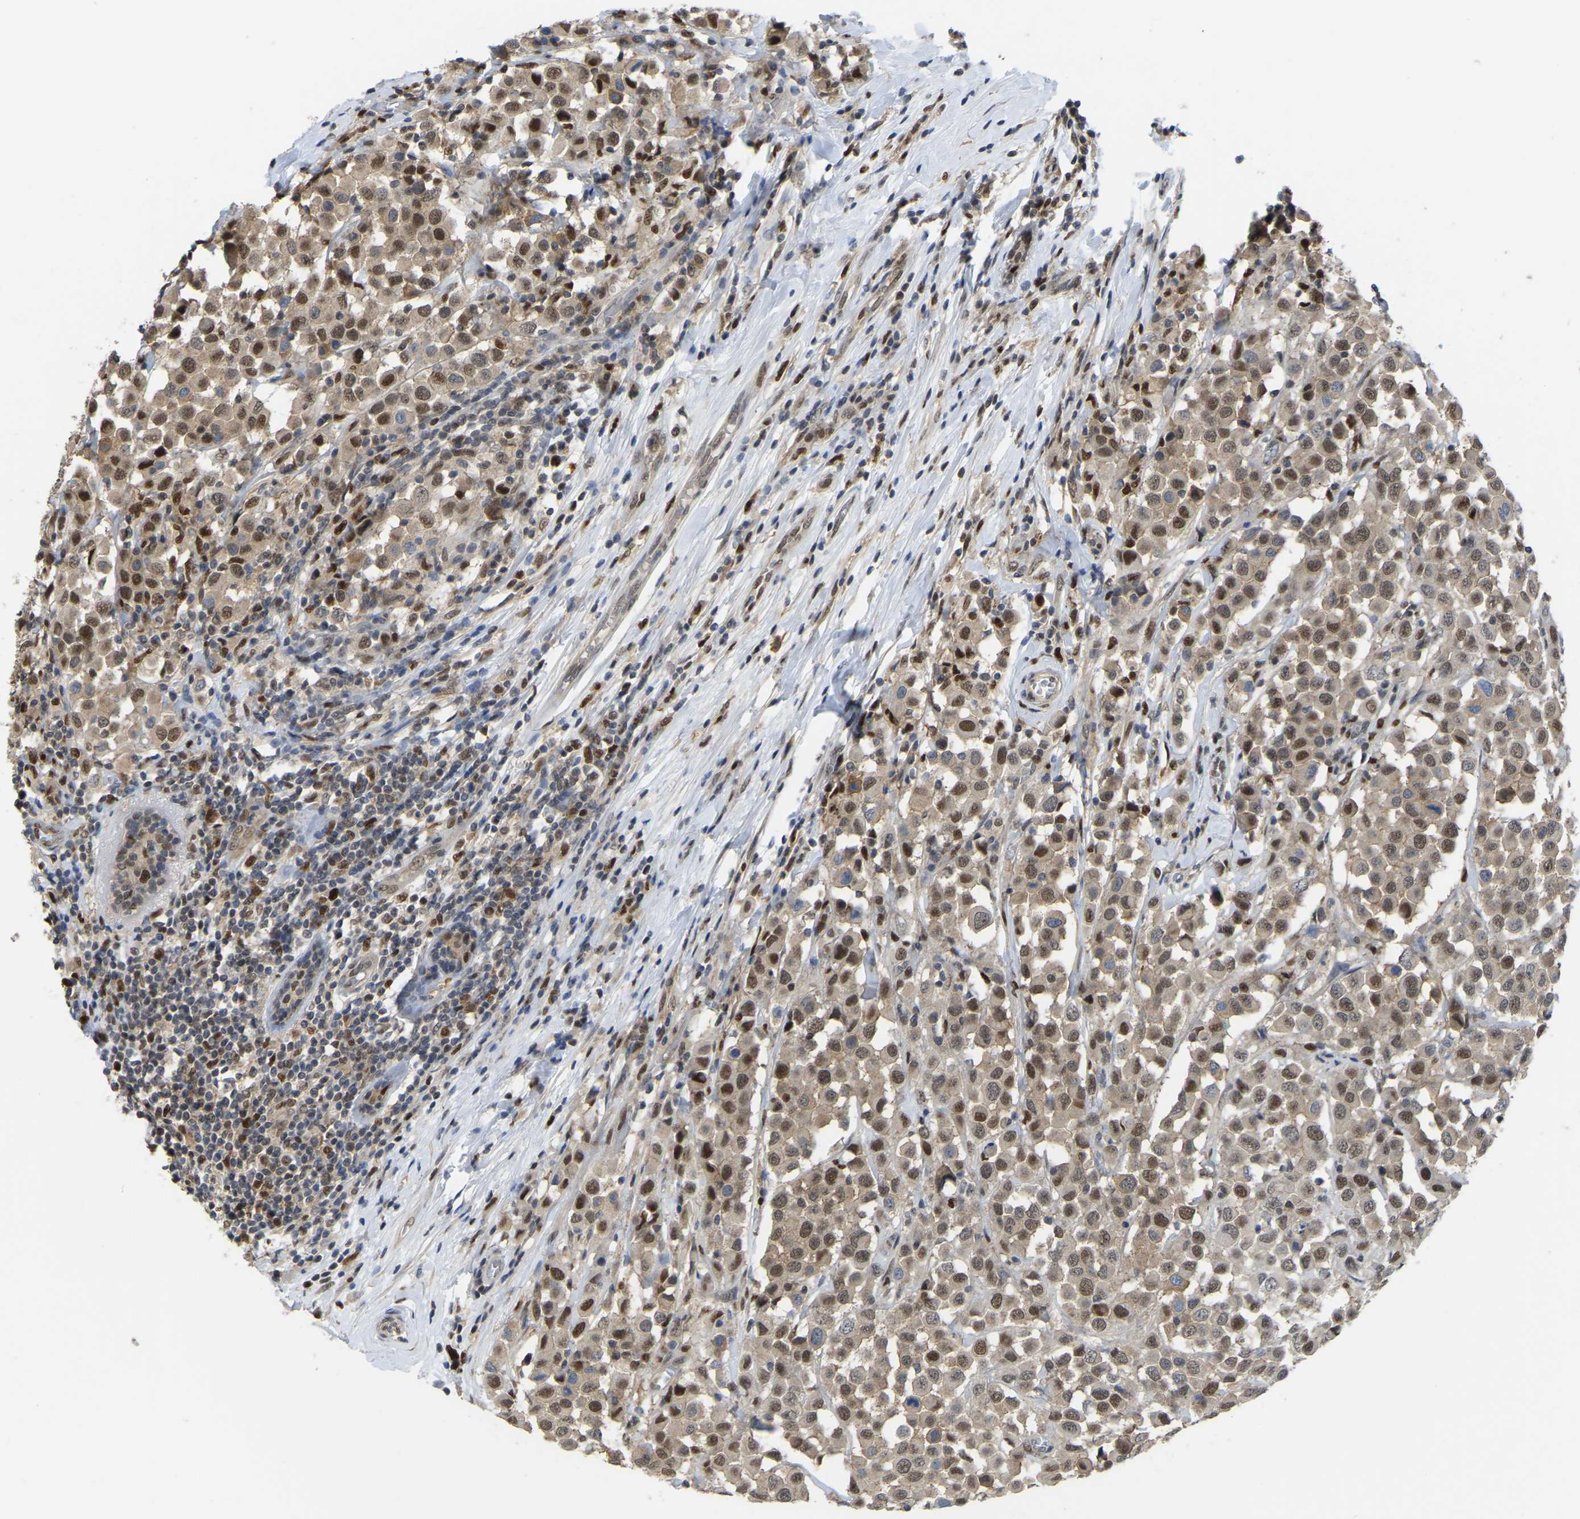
{"staining": {"intensity": "moderate", "quantity": ">75%", "location": "cytoplasmic/membranous,nuclear"}, "tissue": "breast cancer", "cell_type": "Tumor cells", "image_type": "cancer", "snomed": [{"axis": "morphology", "description": "Duct carcinoma"}, {"axis": "topography", "description": "Breast"}], "caption": "An image showing moderate cytoplasmic/membranous and nuclear positivity in approximately >75% of tumor cells in breast invasive ductal carcinoma, as visualized by brown immunohistochemical staining.", "gene": "KLRG2", "patient": {"sex": "female", "age": 61}}